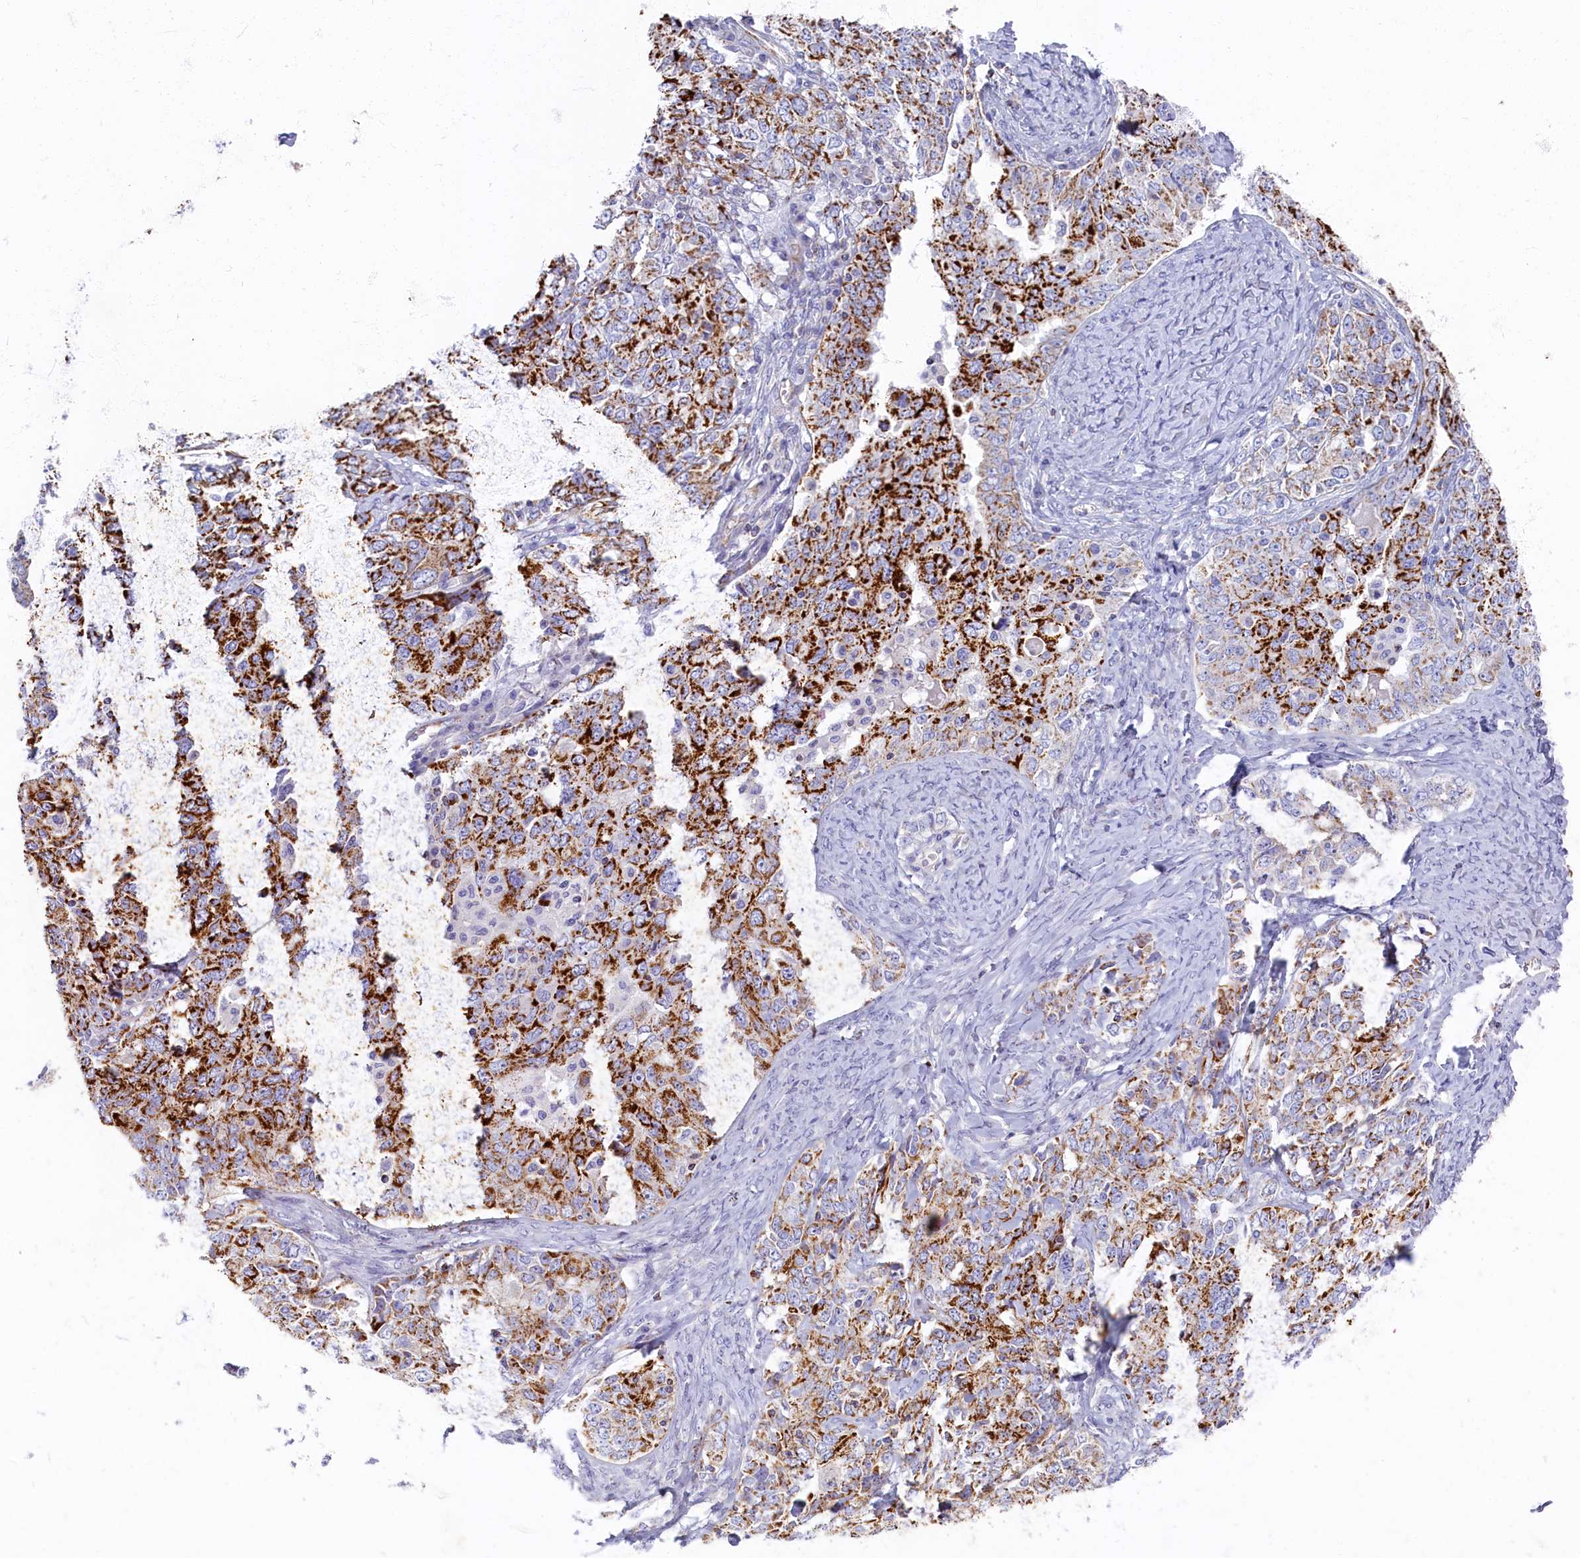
{"staining": {"intensity": "strong", "quantity": "25%-75%", "location": "cytoplasmic/membranous"}, "tissue": "ovarian cancer", "cell_type": "Tumor cells", "image_type": "cancer", "snomed": [{"axis": "morphology", "description": "Carcinoma, endometroid"}, {"axis": "topography", "description": "Ovary"}], "caption": "IHC of human endometroid carcinoma (ovarian) shows high levels of strong cytoplasmic/membranous staining in approximately 25%-75% of tumor cells.", "gene": "OCIAD2", "patient": {"sex": "female", "age": 62}}